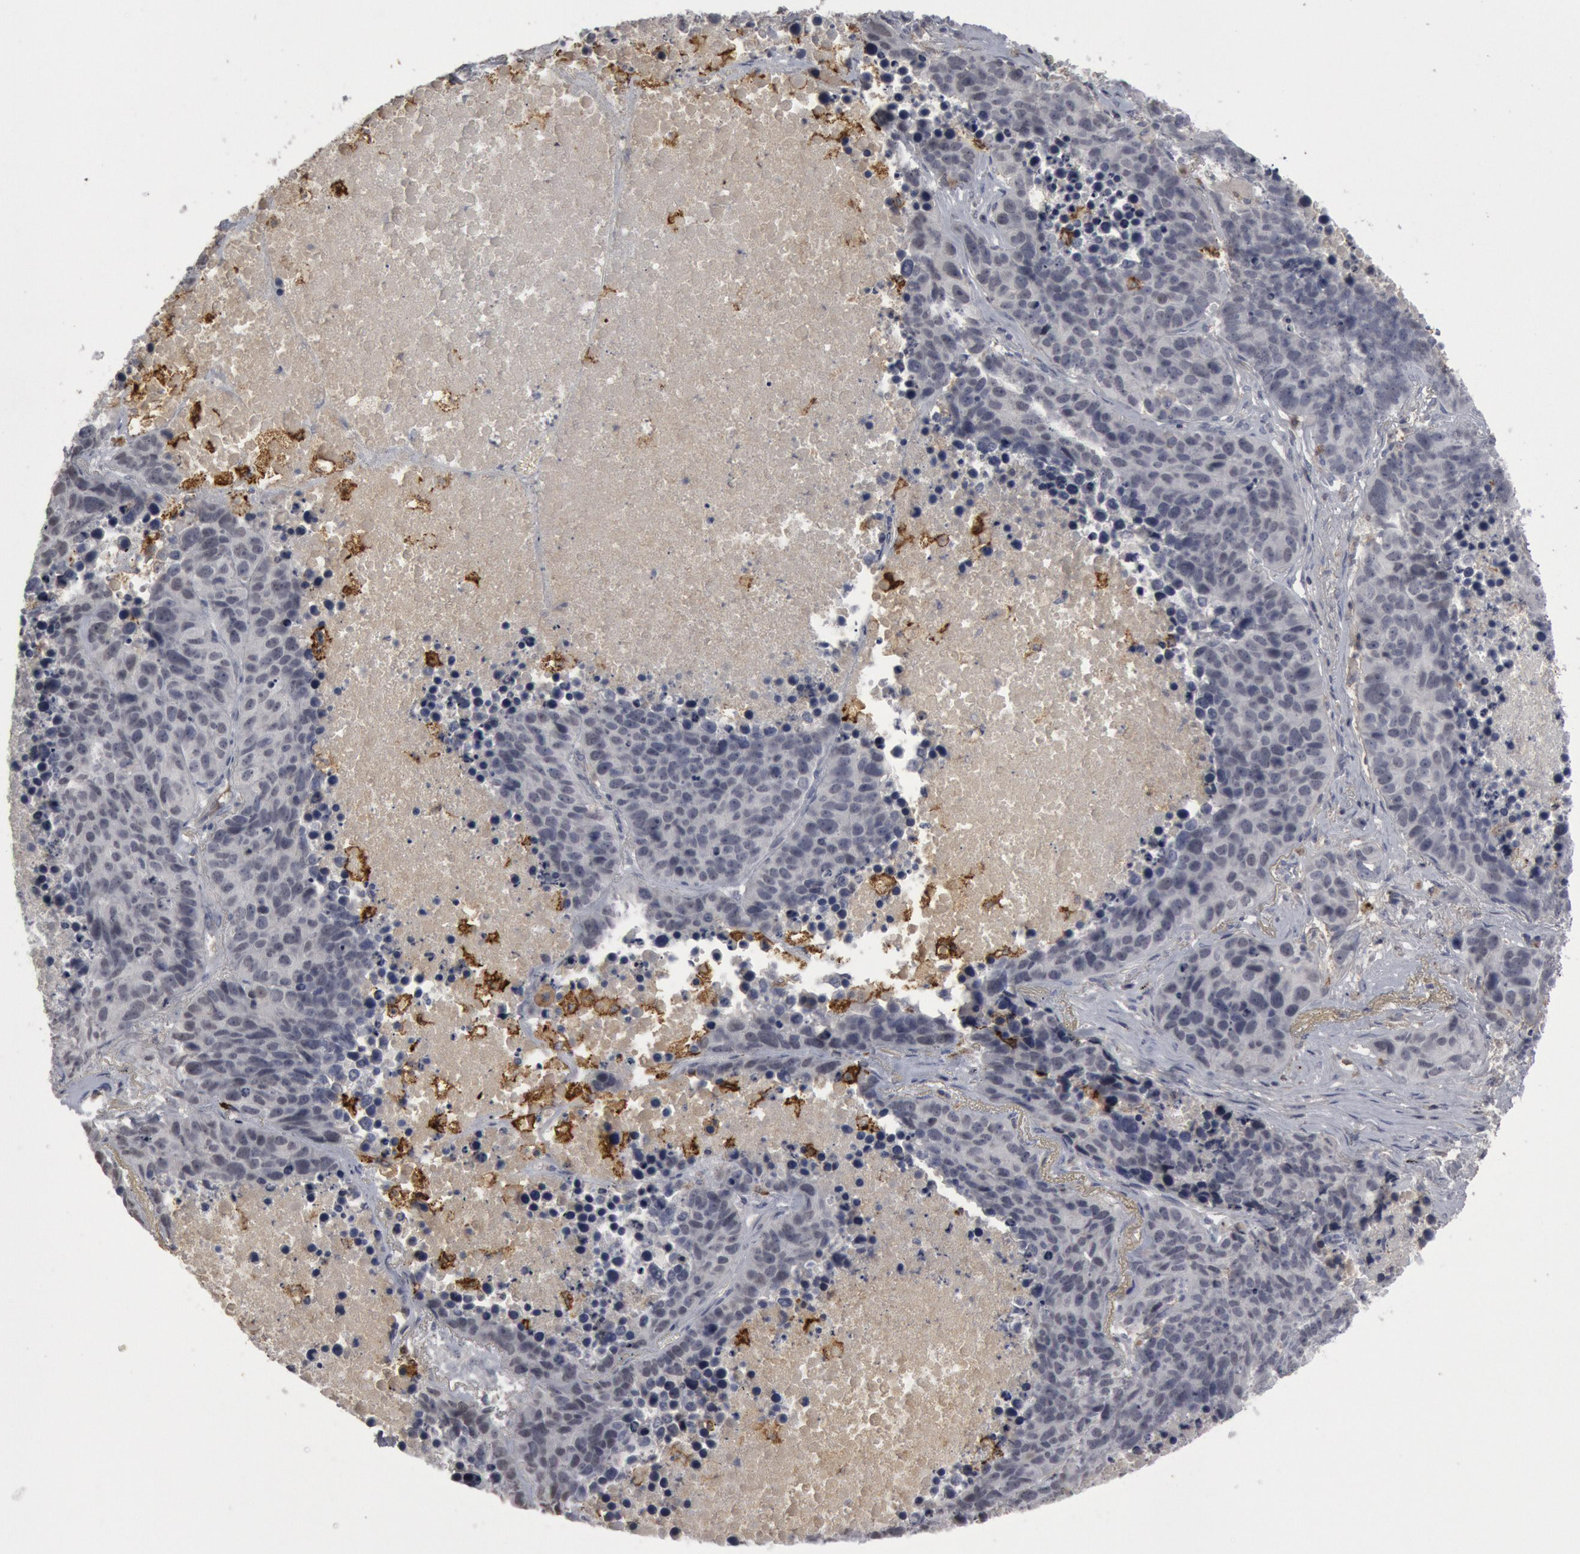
{"staining": {"intensity": "negative", "quantity": "none", "location": "none"}, "tissue": "lung cancer", "cell_type": "Tumor cells", "image_type": "cancer", "snomed": [{"axis": "morphology", "description": "Carcinoid, malignant, NOS"}, {"axis": "topography", "description": "Lung"}], "caption": "A photomicrograph of lung cancer (malignant carcinoid) stained for a protein displays no brown staining in tumor cells.", "gene": "C1QC", "patient": {"sex": "male", "age": 60}}